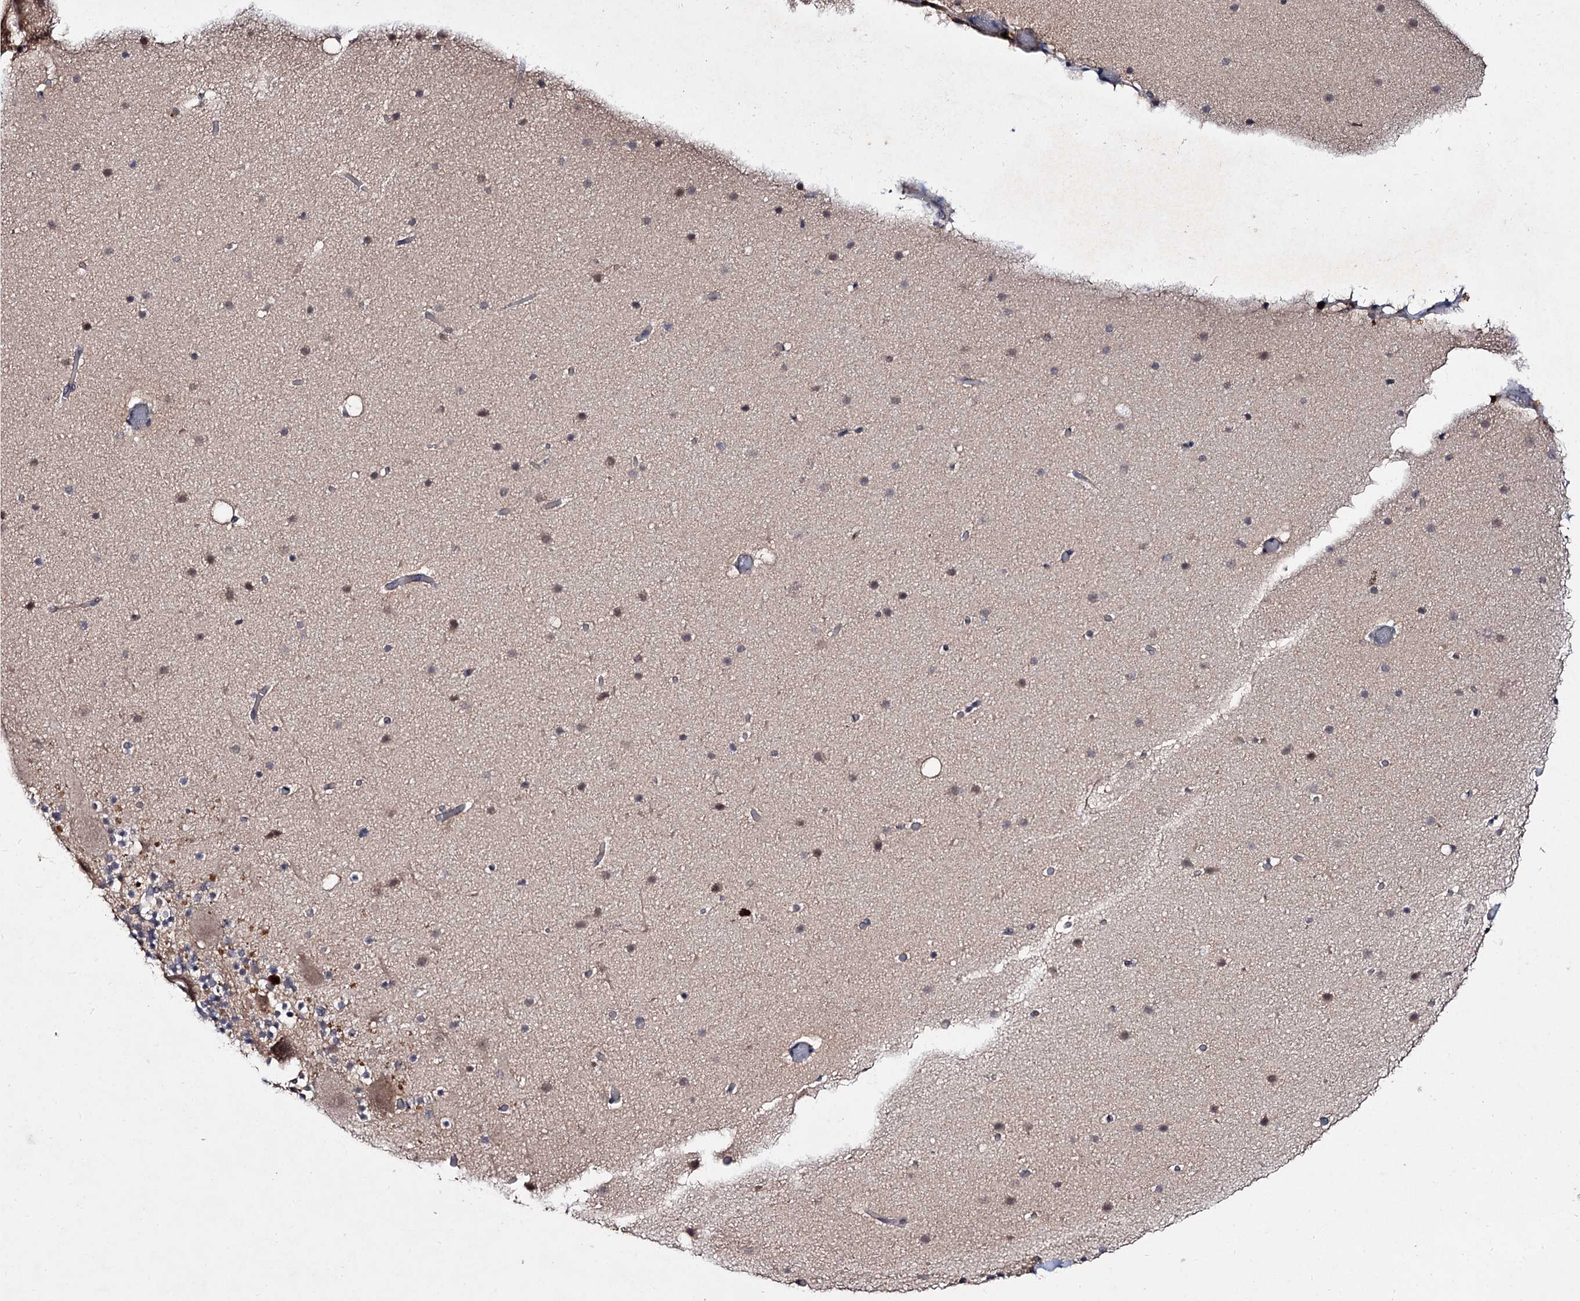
{"staining": {"intensity": "negative", "quantity": "none", "location": "none"}, "tissue": "cerebellum", "cell_type": "Cells in granular layer", "image_type": "normal", "snomed": [{"axis": "morphology", "description": "Normal tissue, NOS"}, {"axis": "topography", "description": "Cerebellum"}], "caption": "A high-resolution image shows immunohistochemistry (IHC) staining of normal cerebellum, which demonstrates no significant expression in cells in granular layer.", "gene": "ACTR6", "patient": {"sex": "male", "age": 57}}